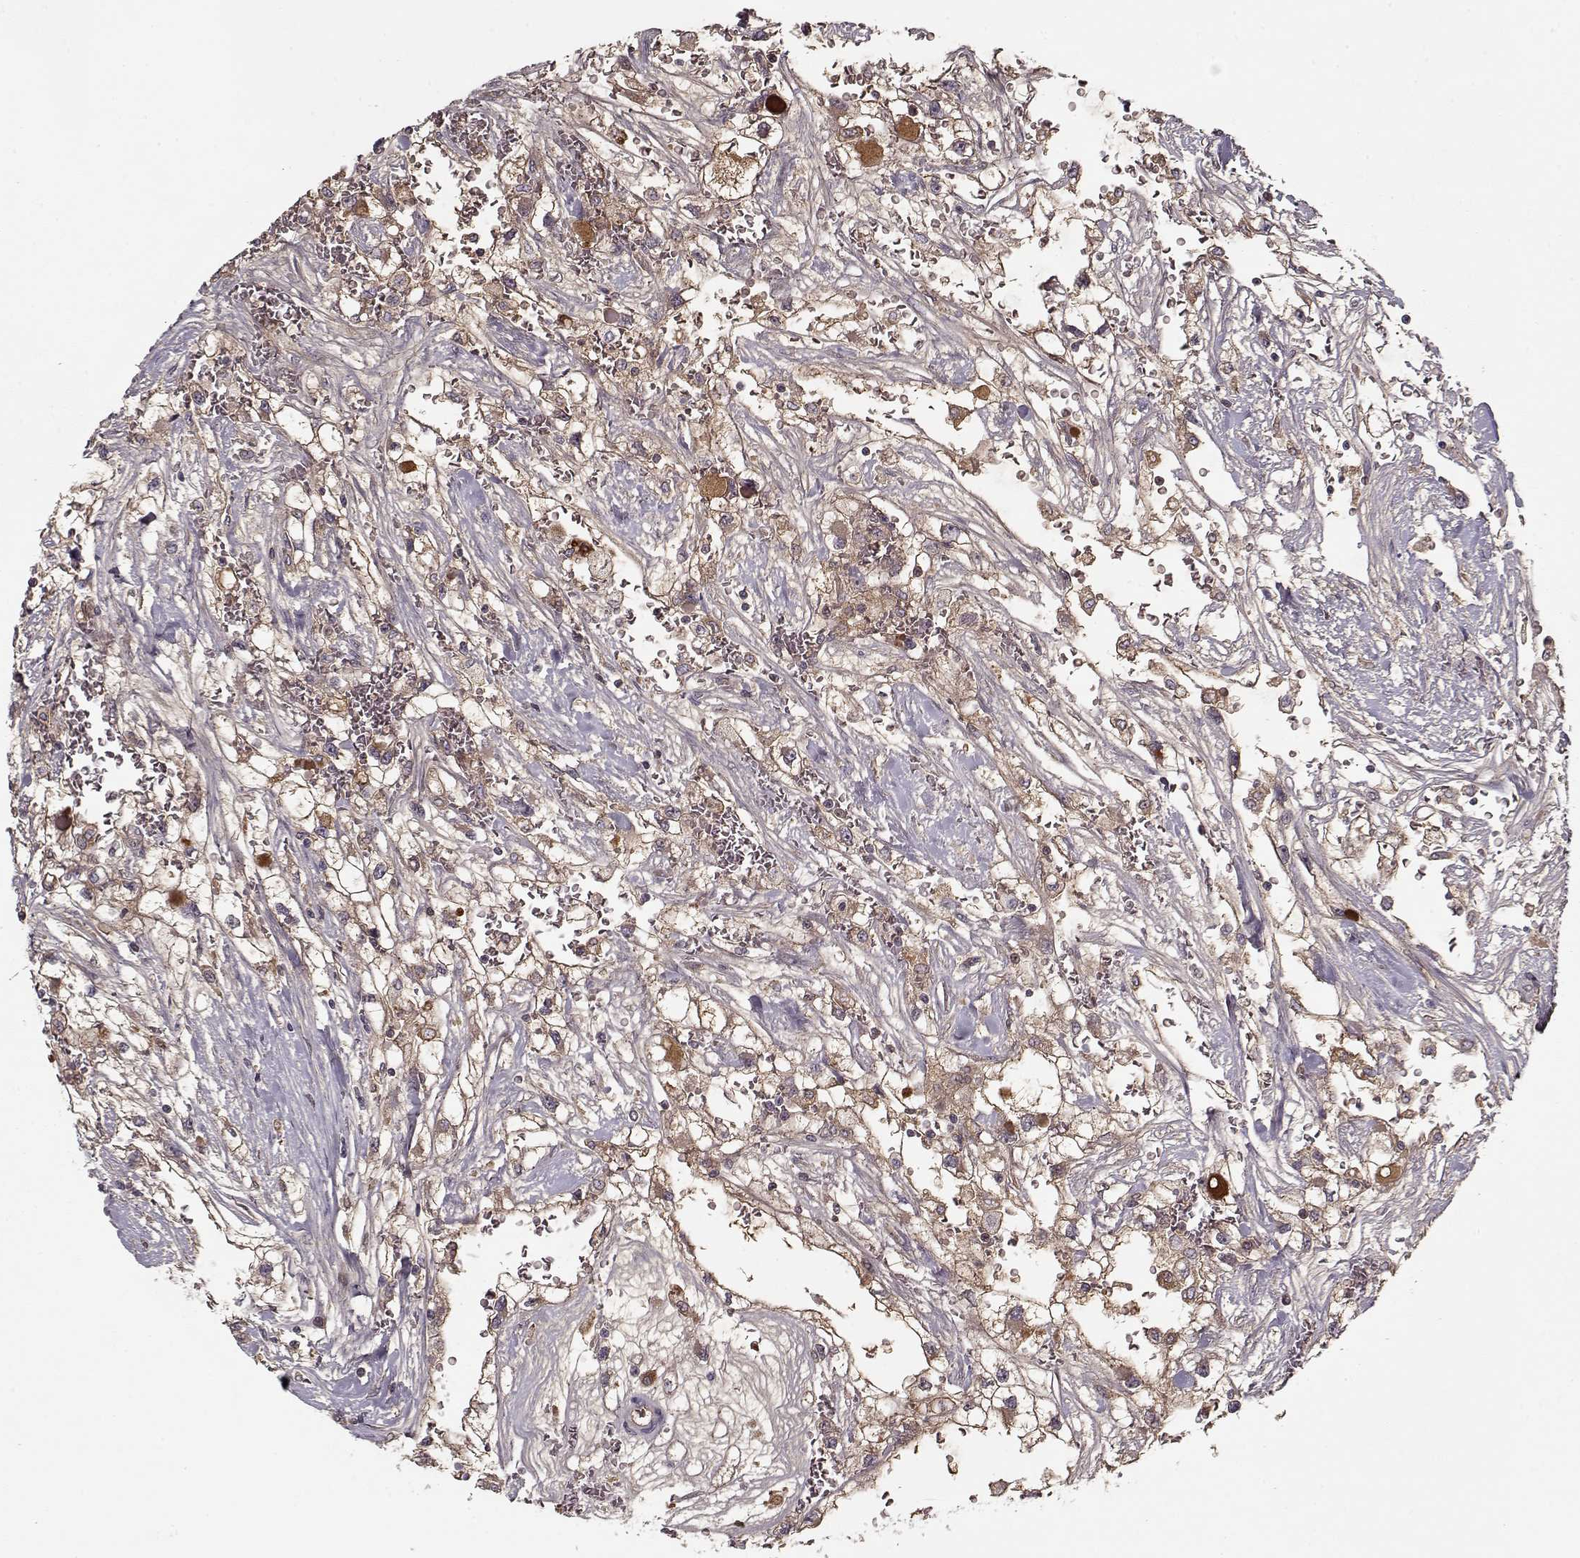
{"staining": {"intensity": "negative", "quantity": "none", "location": "none"}, "tissue": "renal cancer", "cell_type": "Tumor cells", "image_type": "cancer", "snomed": [{"axis": "morphology", "description": "Adenocarcinoma, NOS"}, {"axis": "topography", "description": "Kidney"}], "caption": "This is an IHC photomicrograph of renal cancer (adenocarcinoma). There is no expression in tumor cells.", "gene": "AFM", "patient": {"sex": "male", "age": 59}}